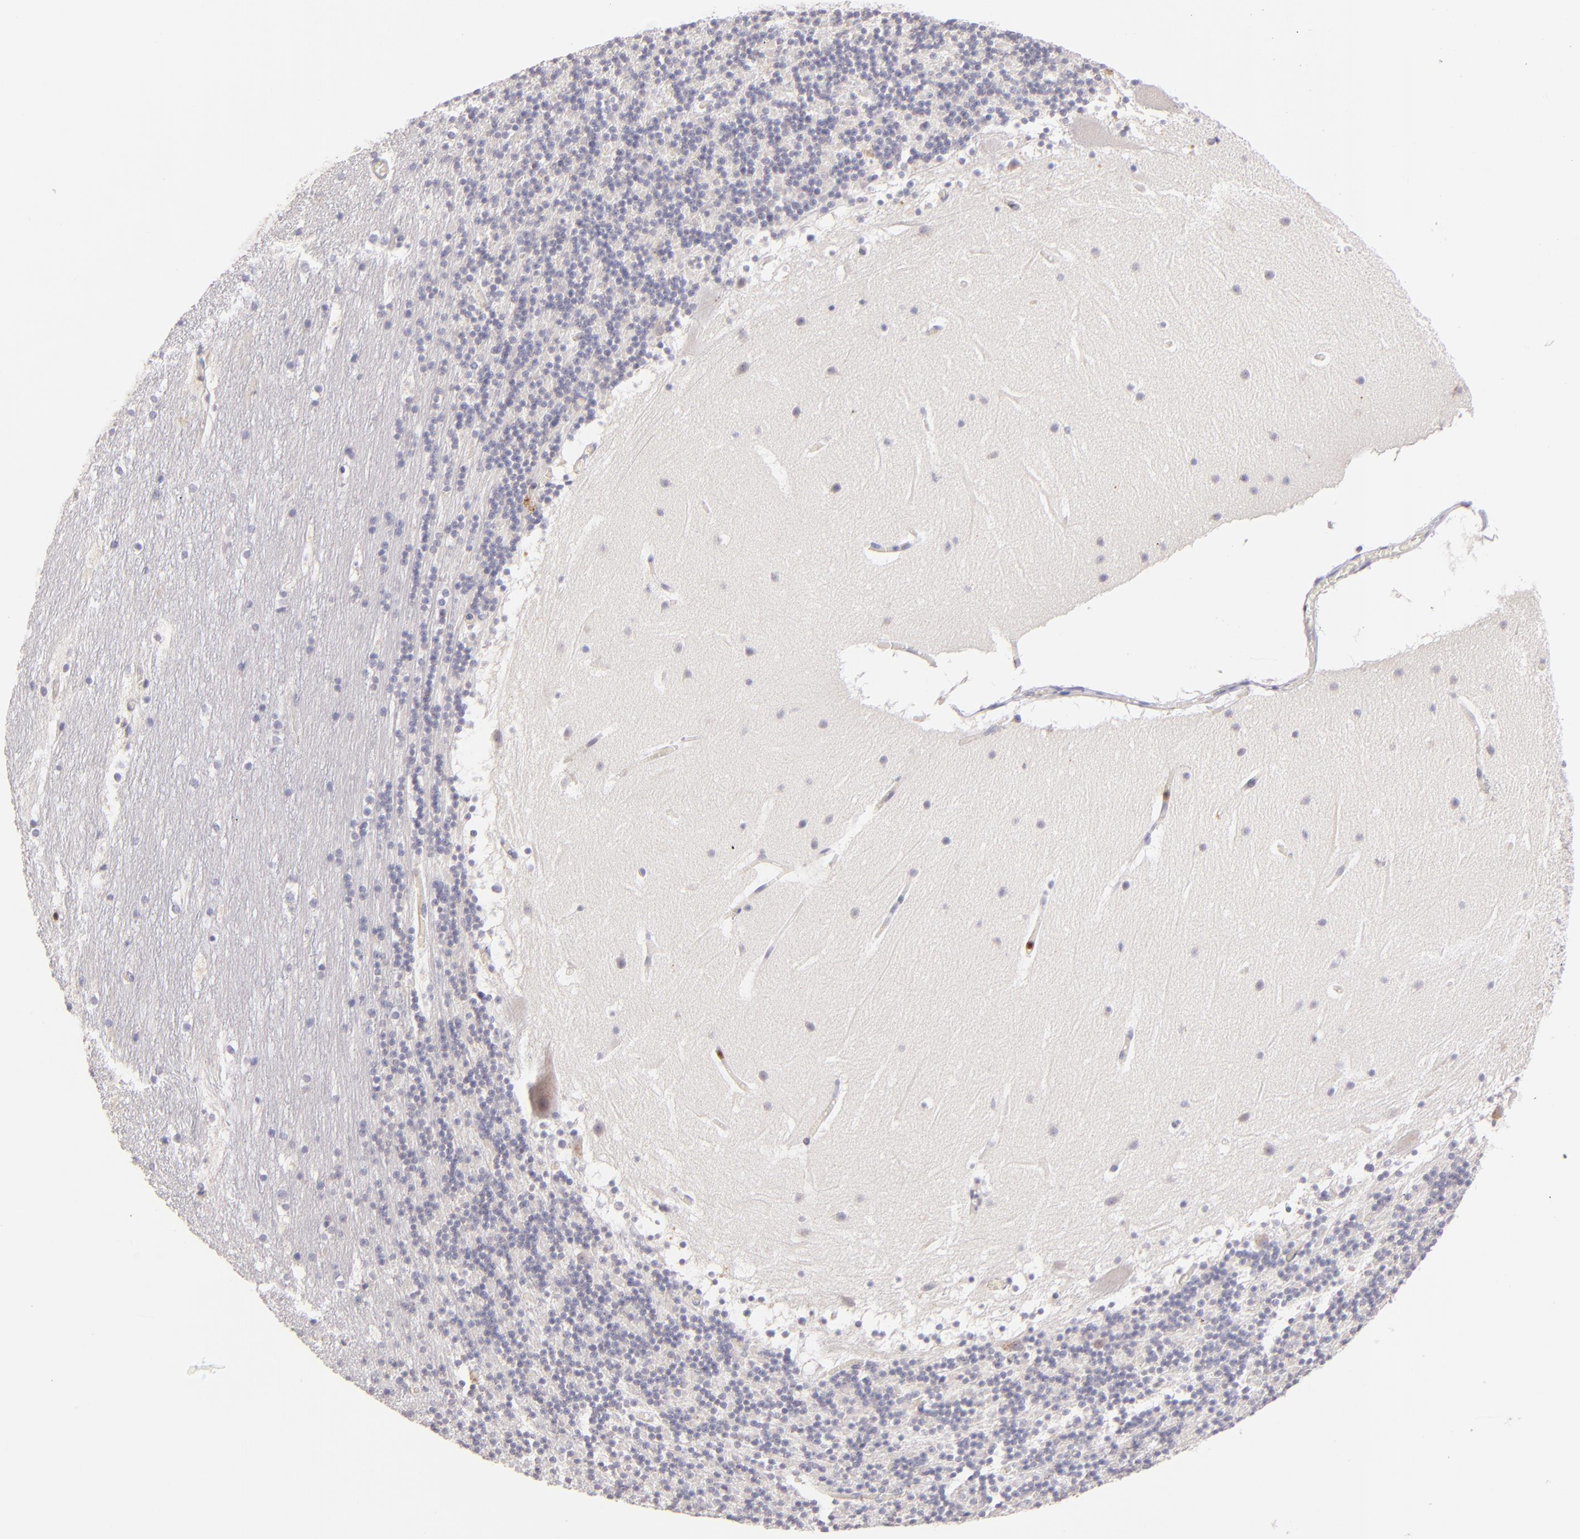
{"staining": {"intensity": "negative", "quantity": "none", "location": "none"}, "tissue": "cerebellum", "cell_type": "Cells in granular layer", "image_type": "normal", "snomed": [{"axis": "morphology", "description": "Normal tissue, NOS"}, {"axis": "topography", "description": "Cerebellum"}], "caption": "The image reveals no staining of cells in granular layer in benign cerebellum.", "gene": "ZAP70", "patient": {"sex": "male", "age": 45}}